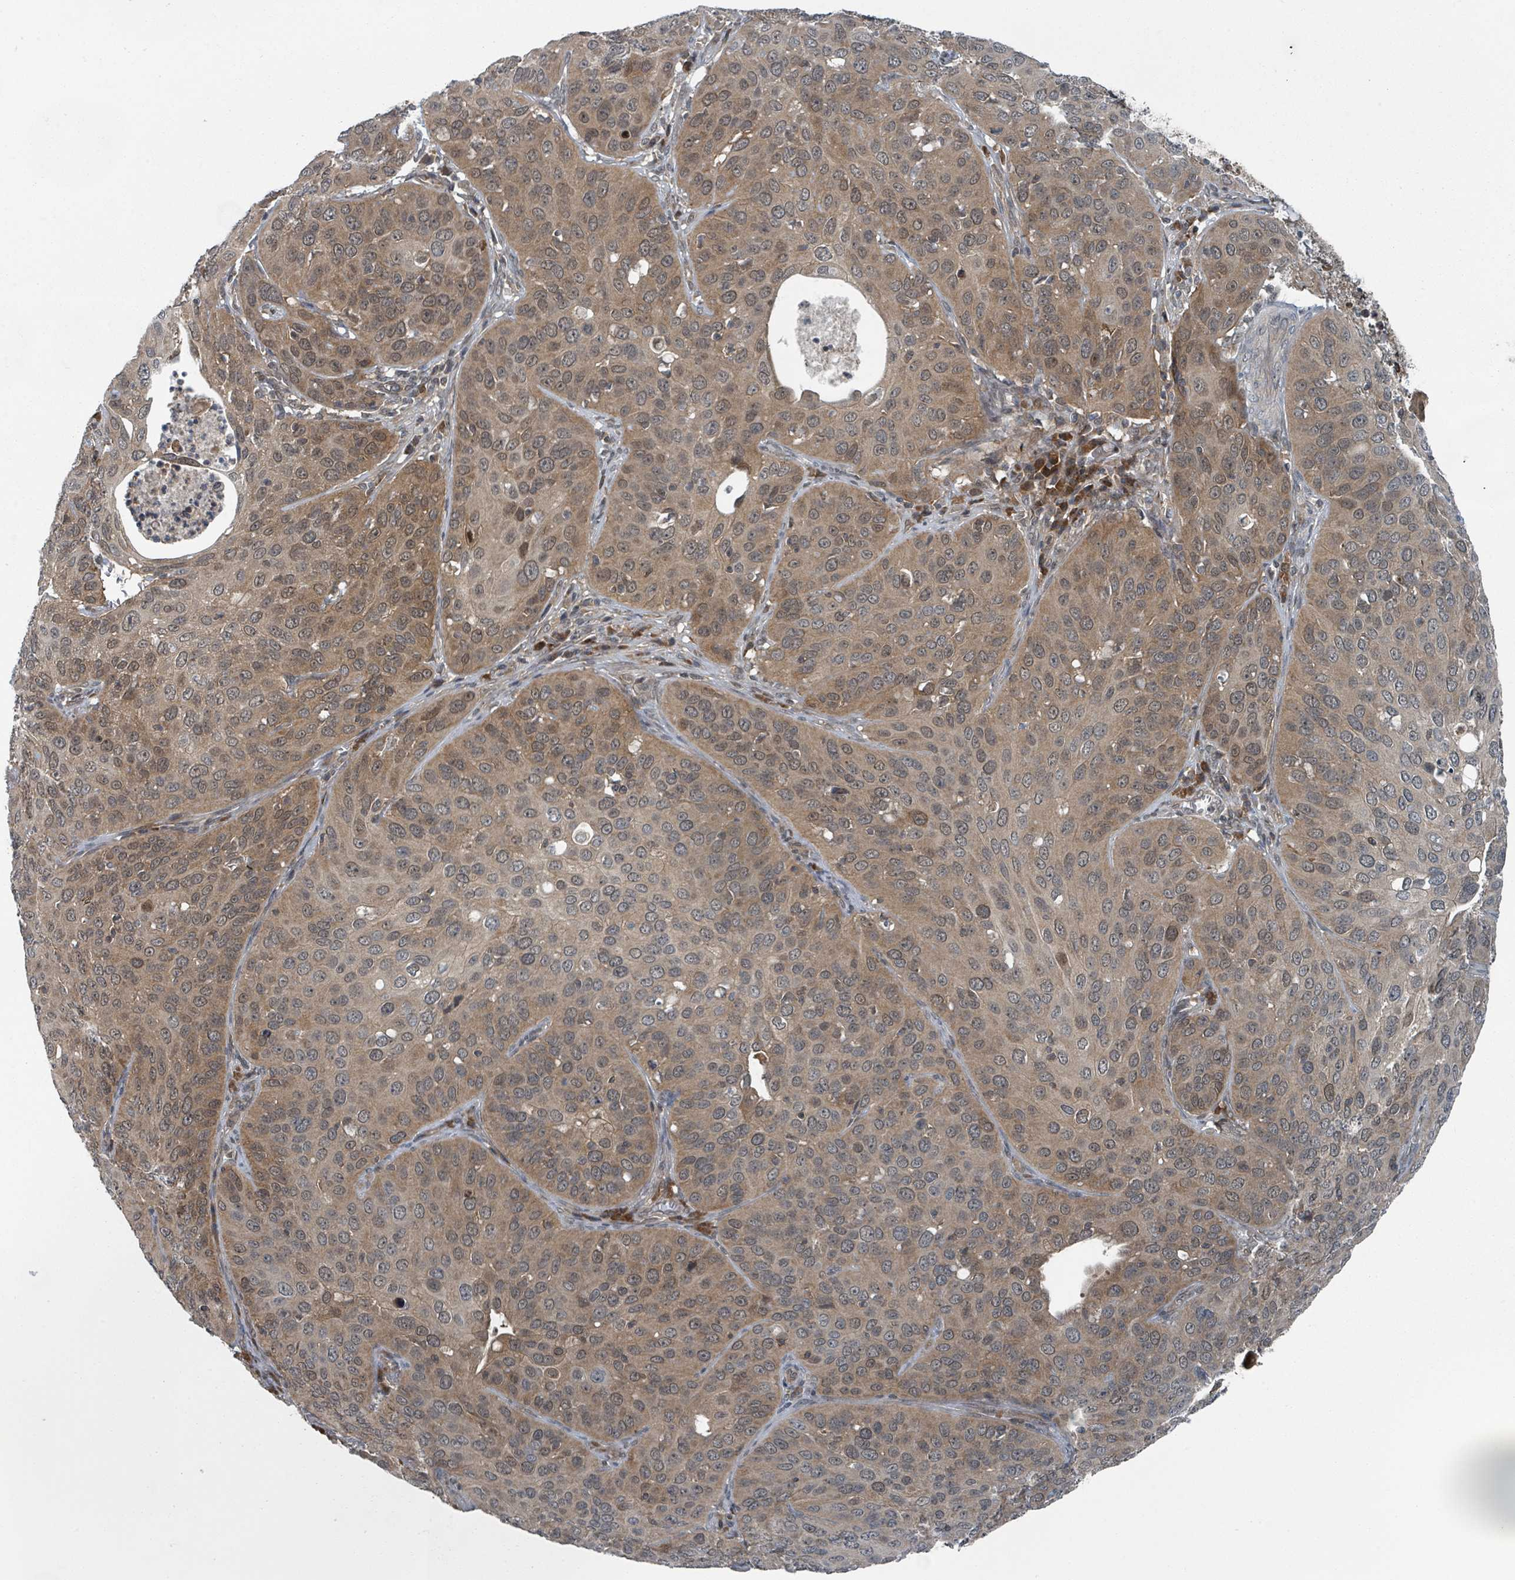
{"staining": {"intensity": "moderate", "quantity": ">75%", "location": "cytoplasmic/membranous,nuclear"}, "tissue": "cervical cancer", "cell_type": "Tumor cells", "image_type": "cancer", "snomed": [{"axis": "morphology", "description": "Squamous cell carcinoma, NOS"}, {"axis": "topography", "description": "Cervix"}], "caption": "Cervical cancer tissue displays moderate cytoplasmic/membranous and nuclear staining in about >75% of tumor cells, visualized by immunohistochemistry. Immunohistochemistry (ihc) stains the protein in brown and the nuclei are stained blue.", "gene": "GOLGA7", "patient": {"sex": "female", "age": 36}}